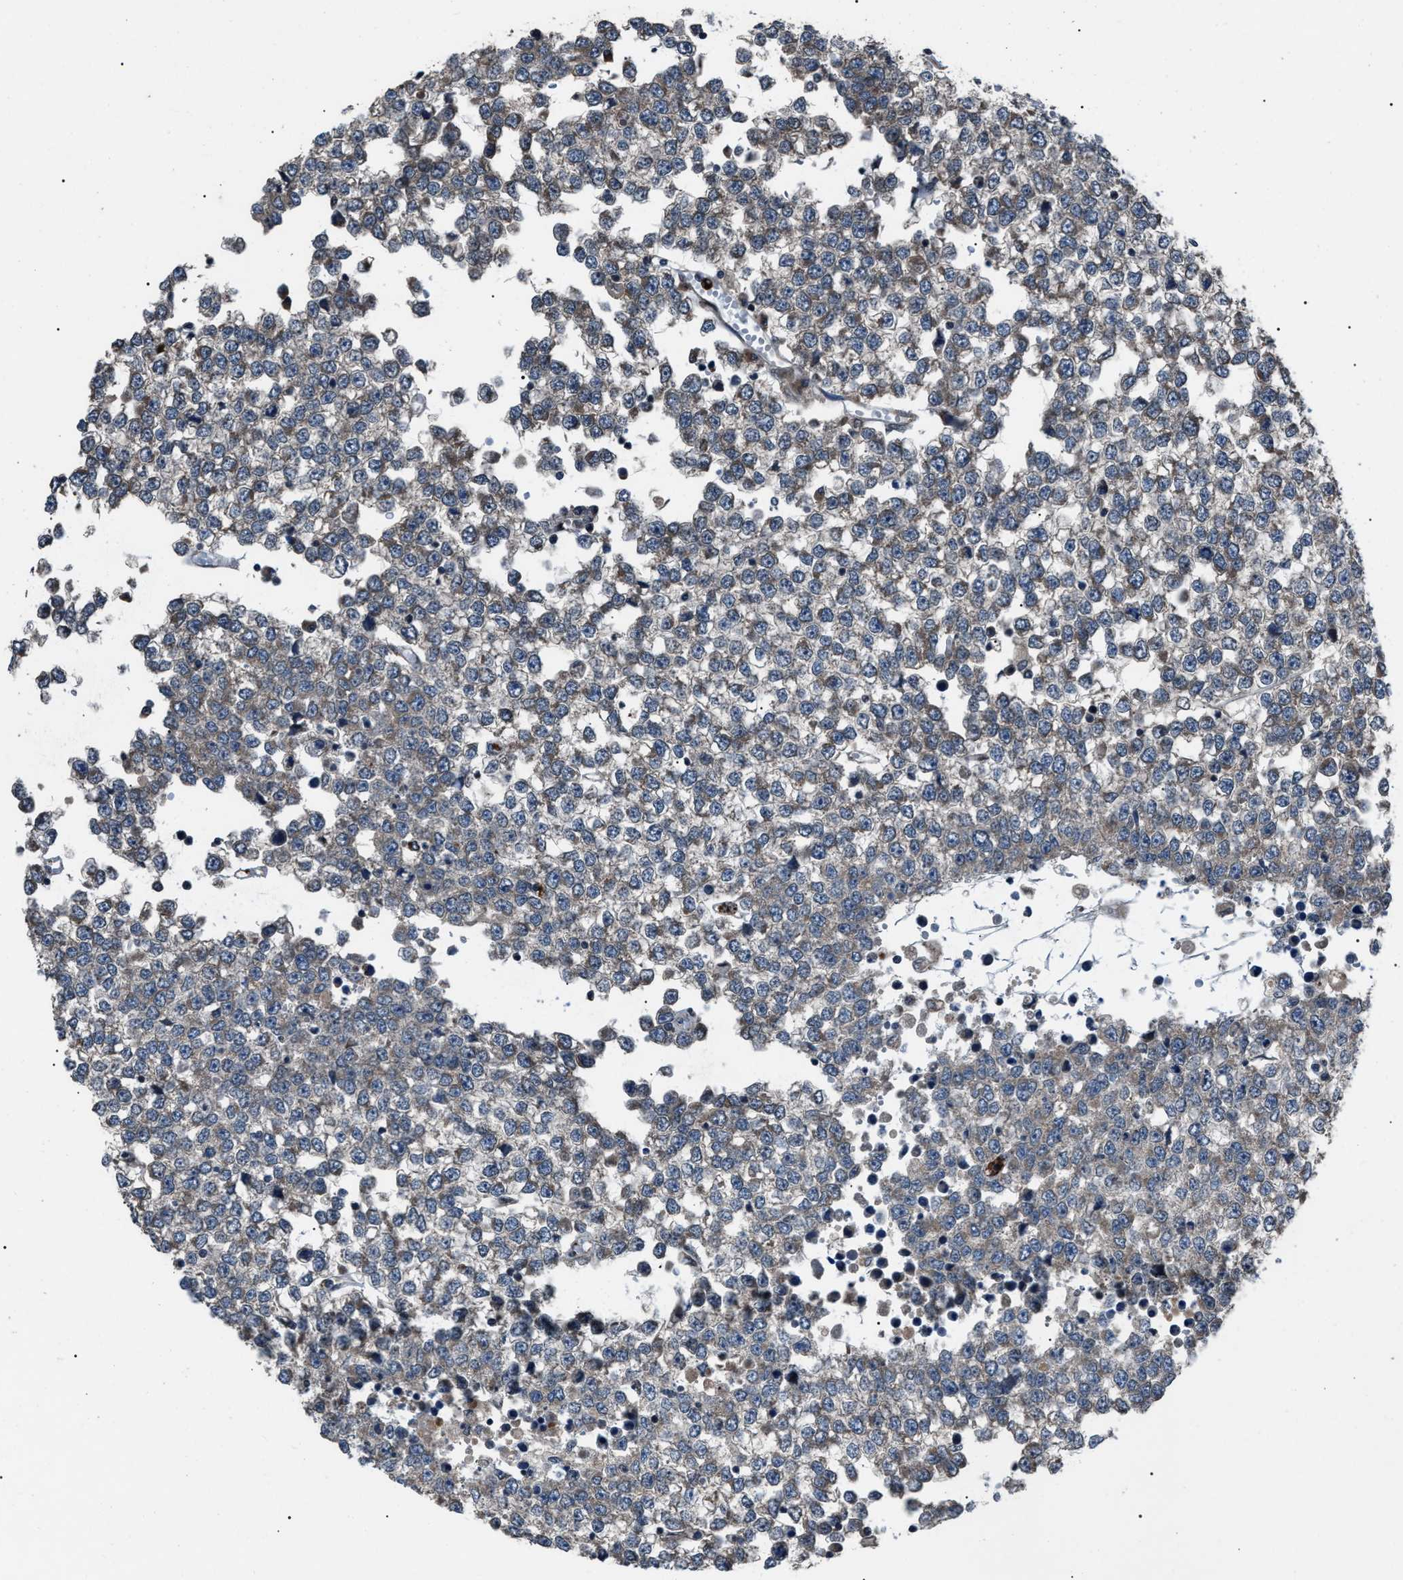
{"staining": {"intensity": "weak", "quantity": "<25%", "location": "cytoplasmic/membranous"}, "tissue": "testis cancer", "cell_type": "Tumor cells", "image_type": "cancer", "snomed": [{"axis": "morphology", "description": "Seminoma, NOS"}, {"axis": "topography", "description": "Testis"}], "caption": "The image demonstrates no staining of tumor cells in seminoma (testis). Brightfield microscopy of IHC stained with DAB (3,3'-diaminobenzidine) (brown) and hematoxylin (blue), captured at high magnification.", "gene": "ZFAND2A", "patient": {"sex": "male", "age": 65}}